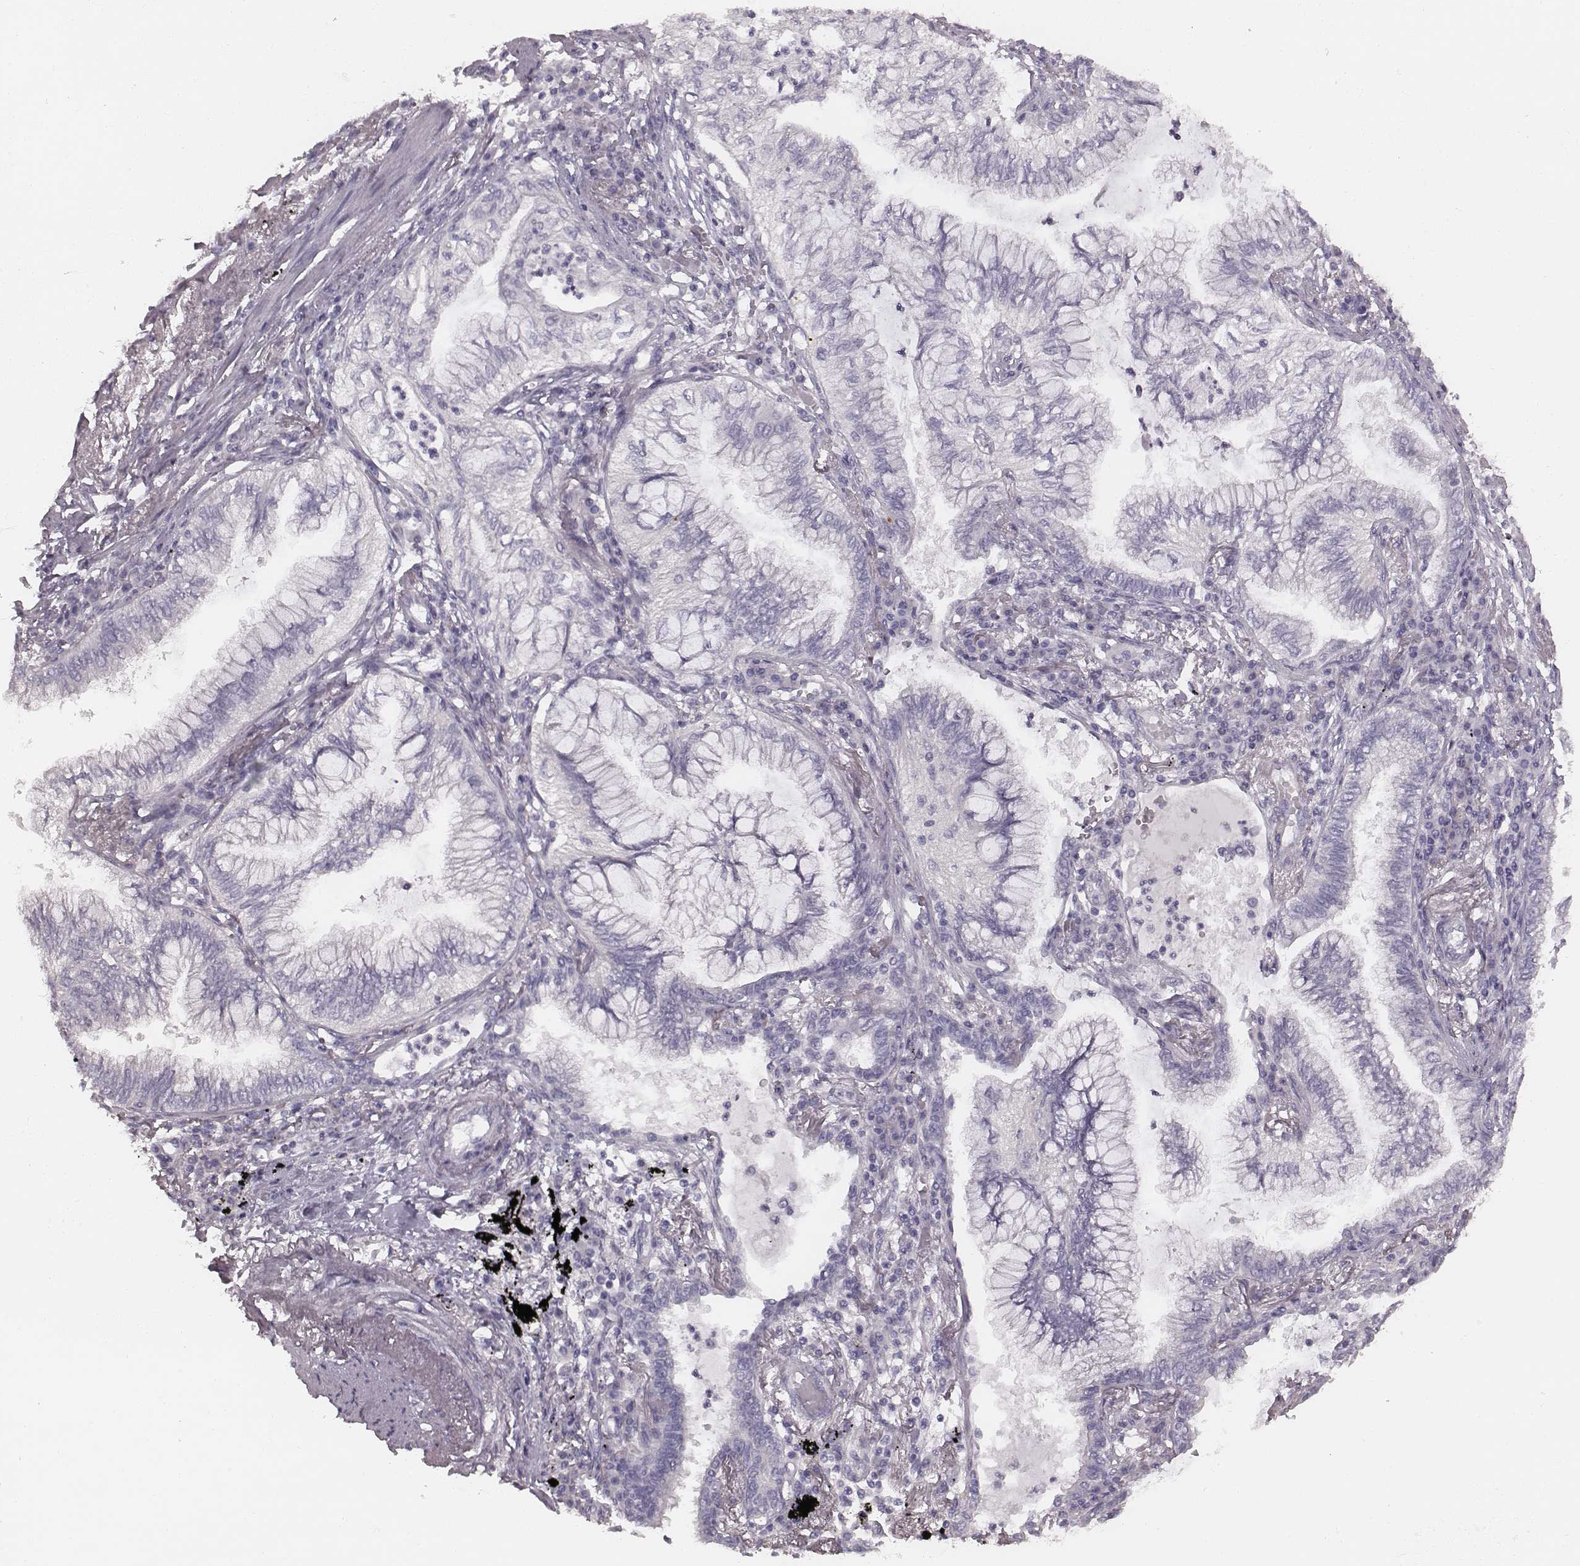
{"staining": {"intensity": "negative", "quantity": "none", "location": "none"}, "tissue": "lung cancer", "cell_type": "Tumor cells", "image_type": "cancer", "snomed": [{"axis": "morphology", "description": "Normal tissue, NOS"}, {"axis": "morphology", "description": "Adenocarcinoma, NOS"}, {"axis": "topography", "description": "Bronchus"}, {"axis": "topography", "description": "Lung"}], "caption": "Tumor cells show no significant protein staining in adenocarcinoma (lung).", "gene": "ZP4", "patient": {"sex": "female", "age": 70}}